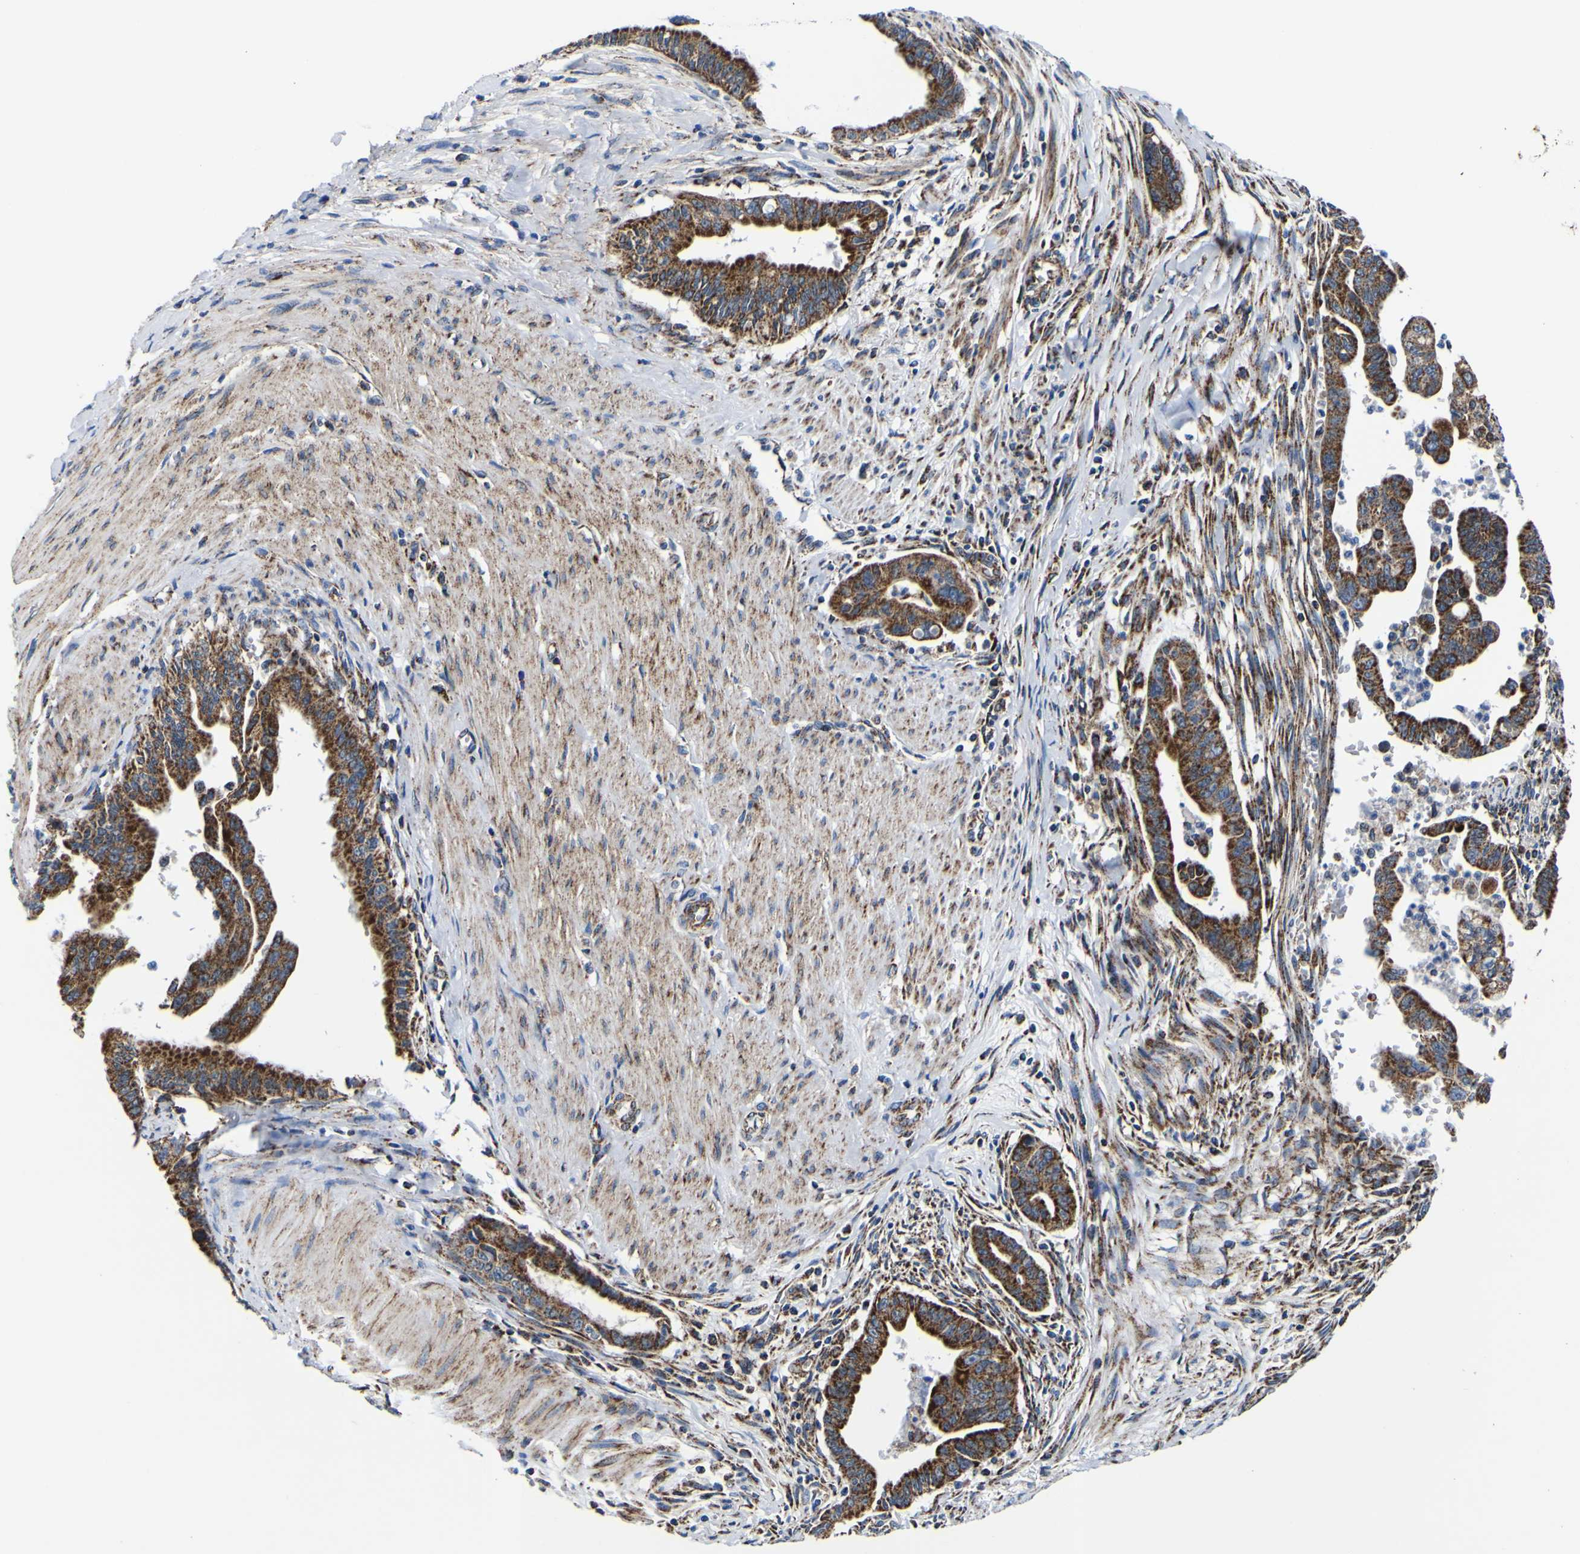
{"staining": {"intensity": "strong", "quantity": ">75%", "location": "cytoplasmic/membranous"}, "tissue": "pancreatic cancer", "cell_type": "Tumor cells", "image_type": "cancer", "snomed": [{"axis": "morphology", "description": "Adenocarcinoma, NOS"}, {"axis": "topography", "description": "Pancreas"}], "caption": "High-magnification brightfield microscopy of adenocarcinoma (pancreatic) stained with DAB (3,3'-diaminobenzidine) (brown) and counterstained with hematoxylin (blue). tumor cells exhibit strong cytoplasmic/membranous expression is identified in approximately>75% of cells.", "gene": "PTRH2", "patient": {"sex": "male", "age": 70}}